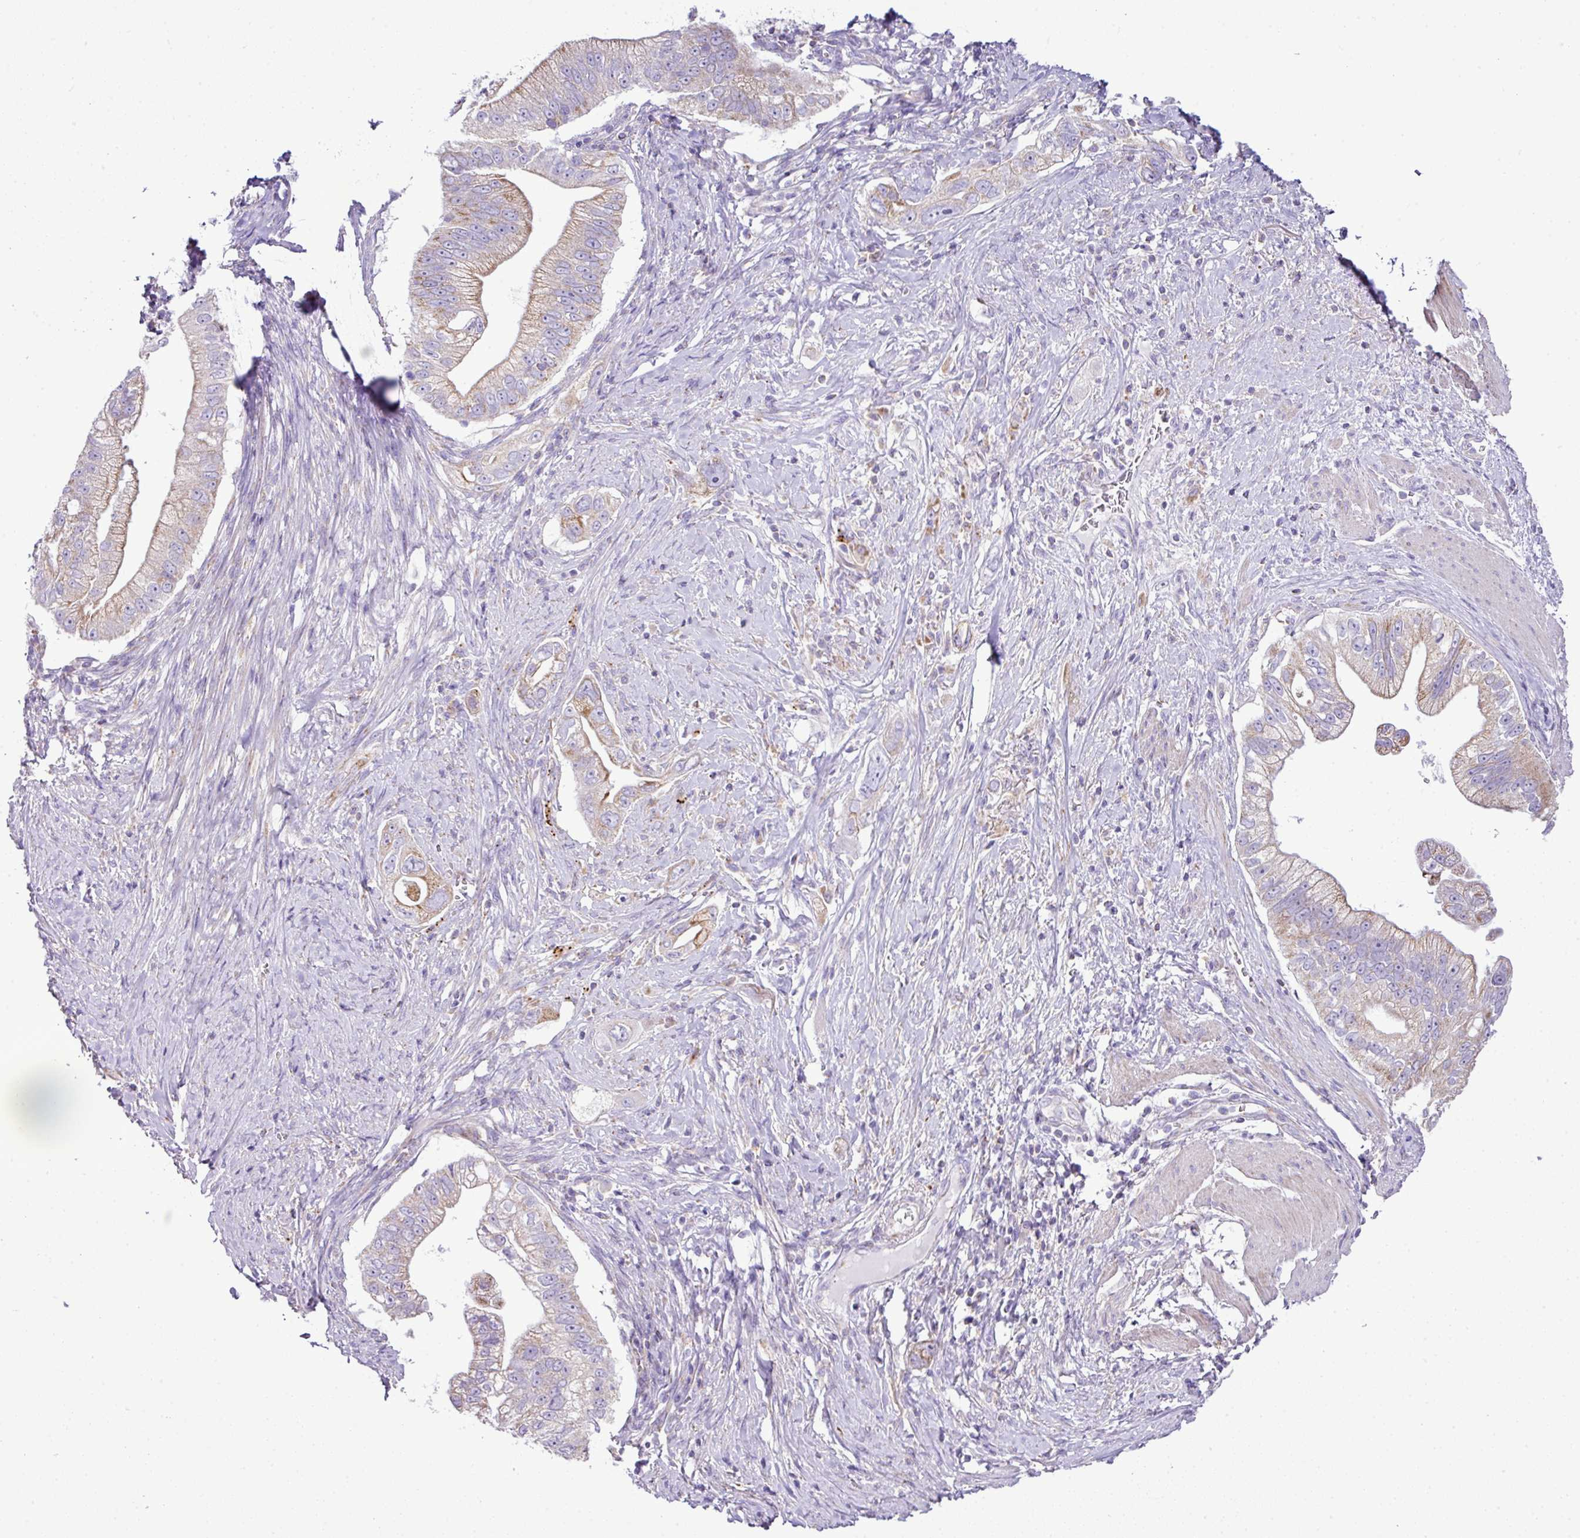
{"staining": {"intensity": "moderate", "quantity": "<25%", "location": "cytoplasmic/membranous"}, "tissue": "pancreatic cancer", "cell_type": "Tumor cells", "image_type": "cancer", "snomed": [{"axis": "morphology", "description": "Adenocarcinoma, NOS"}, {"axis": "topography", "description": "Pancreas"}], "caption": "The image demonstrates a brown stain indicating the presence of a protein in the cytoplasmic/membranous of tumor cells in adenocarcinoma (pancreatic). (DAB IHC, brown staining for protein, blue staining for nuclei).", "gene": "PGAP4", "patient": {"sex": "male", "age": 70}}